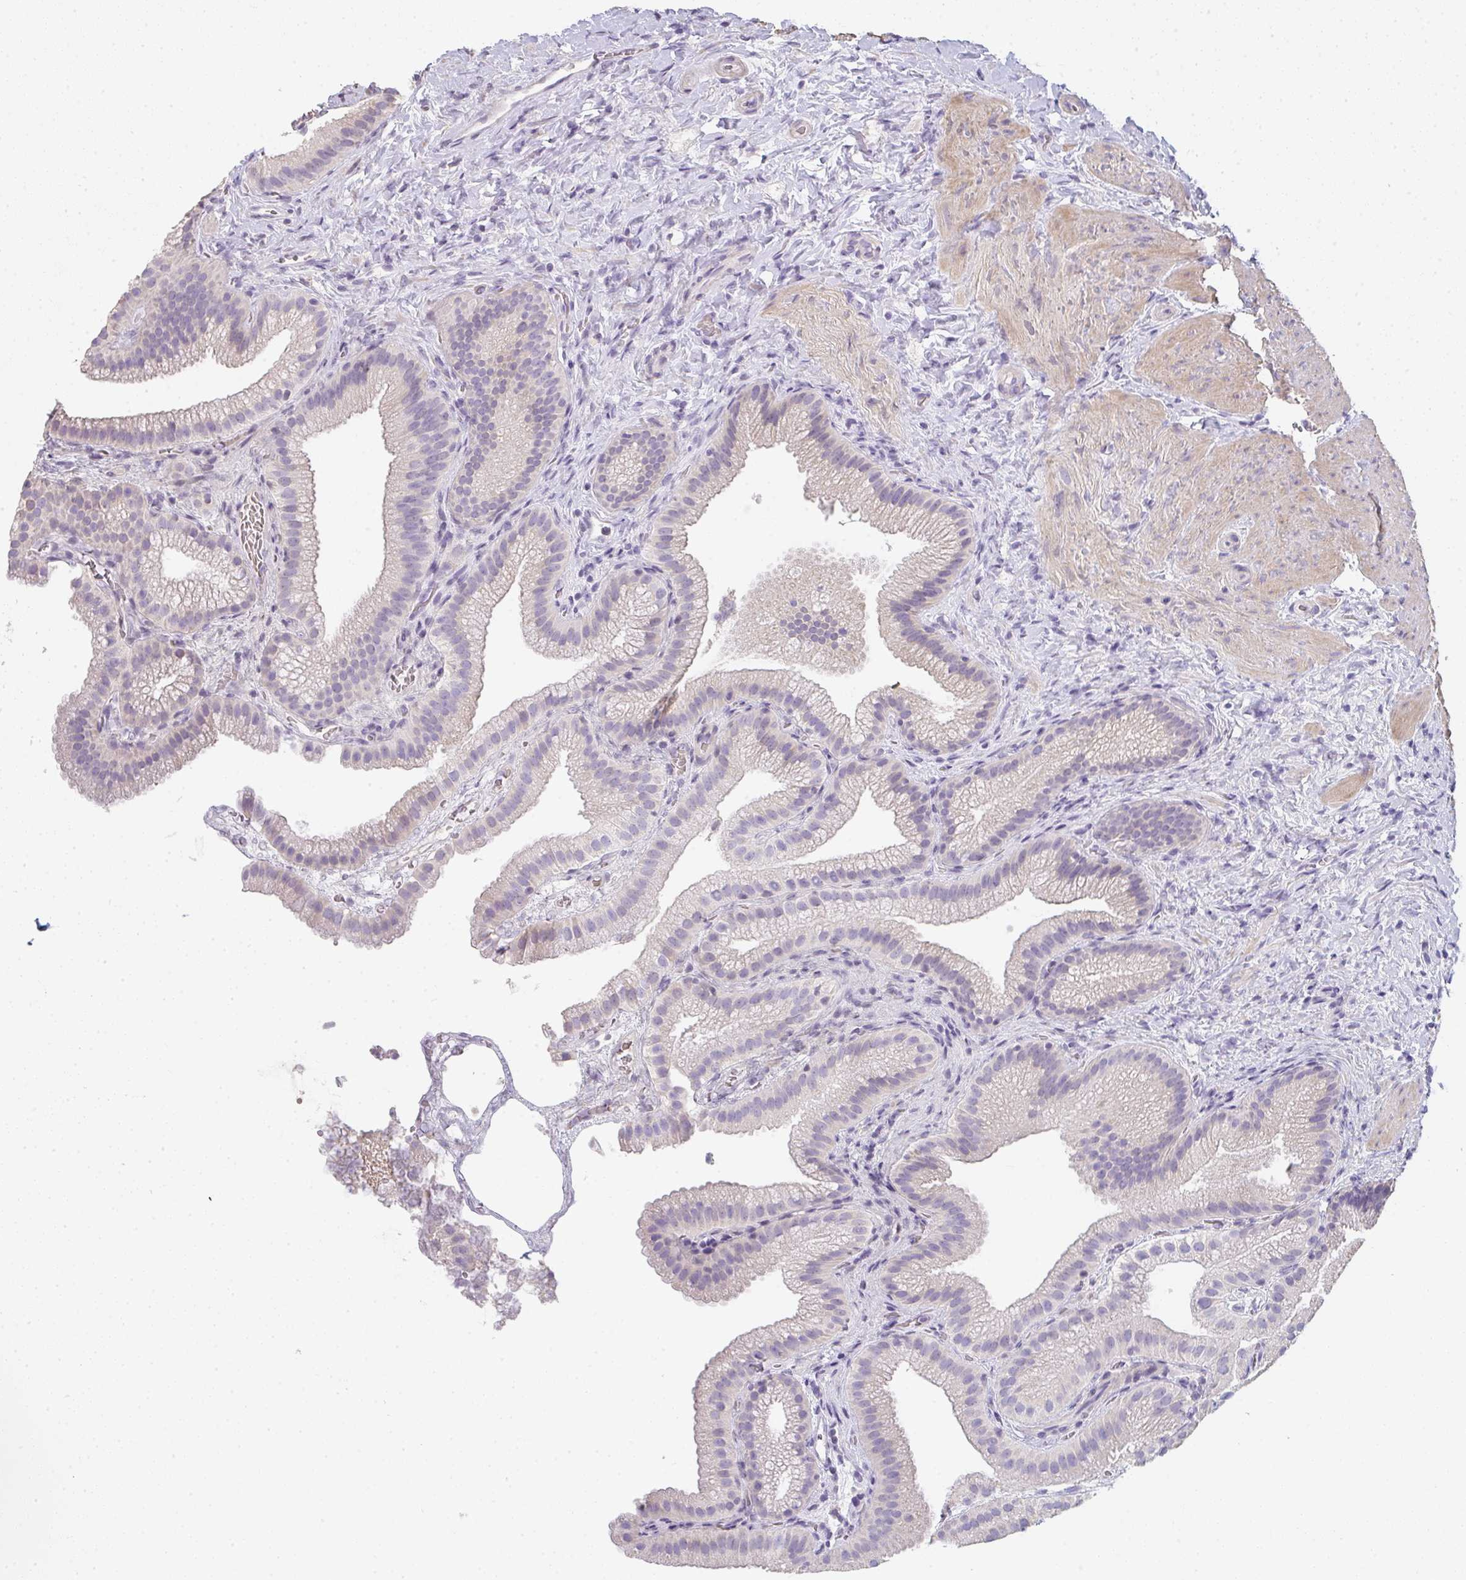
{"staining": {"intensity": "negative", "quantity": "none", "location": "none"}, "tissue": "gallbladder", "cell_type": "Glandular cells", "image_type": "normal", "snomed": [{"axis": "morphology", "description": "Normal tissue, NOS"}, {"axis": "topography", "description": "Gallbladder"}], "caption": "This micrograph is of normal gallbladder stained with immunohistochemistry (IHC) to label a protein in brown with the nuclei are counter-stained blue. There is no staining in glandular cells. (DAB immunohistochemistry, high magnification).", "gene": "ZNF215", "patient": {"sex": "female", "age": 63}}